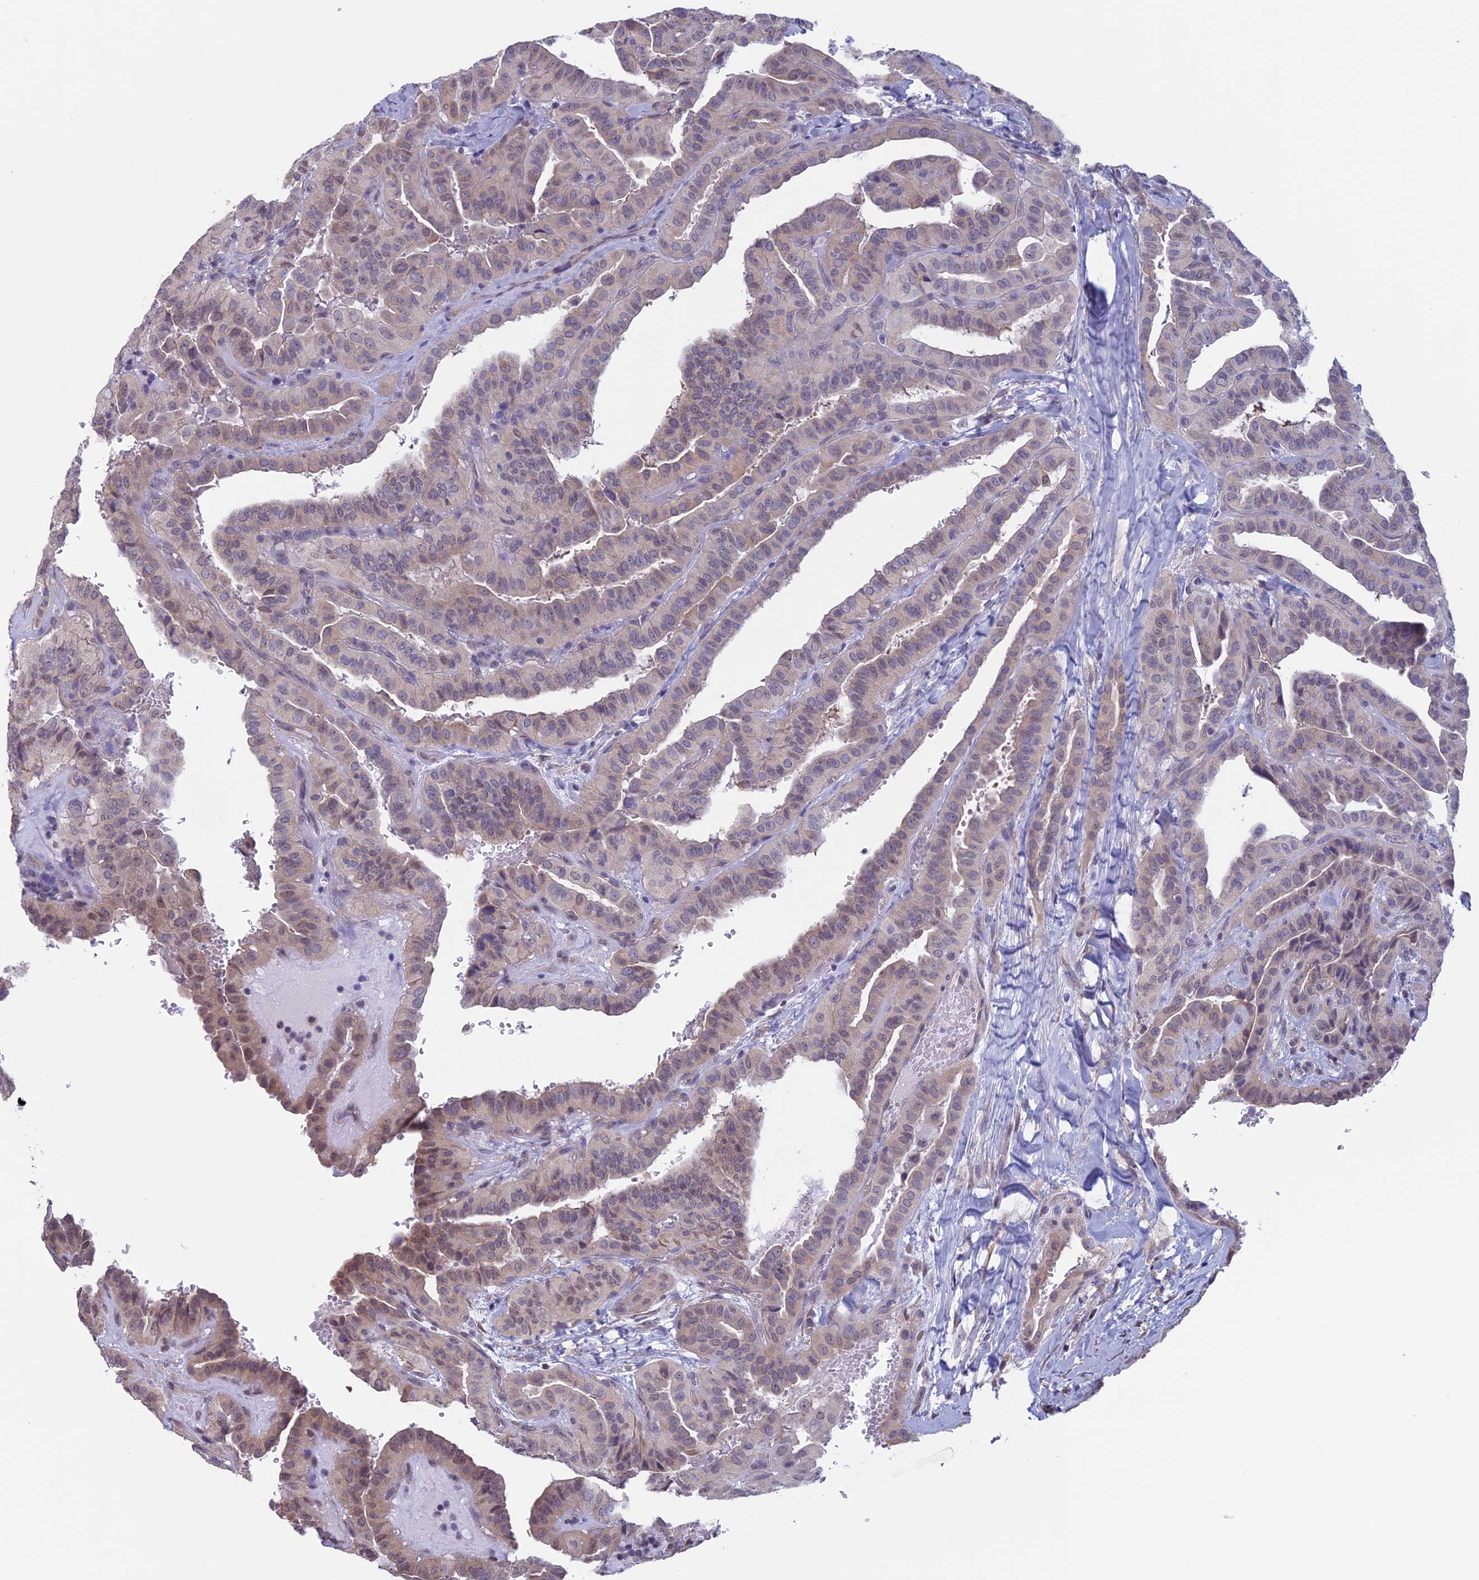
{"staining": {"intensity": "weak", "quantity": "25%-75%", "location": "cytoplasmic/membranous,nuclear"}, "tissue": "thyroid cancer", "cell_type": "Tumor cells", "image_type": "cancer", "snomed": [{"axis": "morphology", "description": "Papillary adenocarcinoma, NOS"}, {"axis": "topography", "description": "Thyroid gland"}], "caption": "The immunohistochemical stain highlights weak cytoplasmic/membranous and nuclear expression in tumor cells of thyroid cancer (papillary adenocarcinoma) tissue.", "gene": "SLC1A6", "patient": {"sex": "male", "age": 77}}